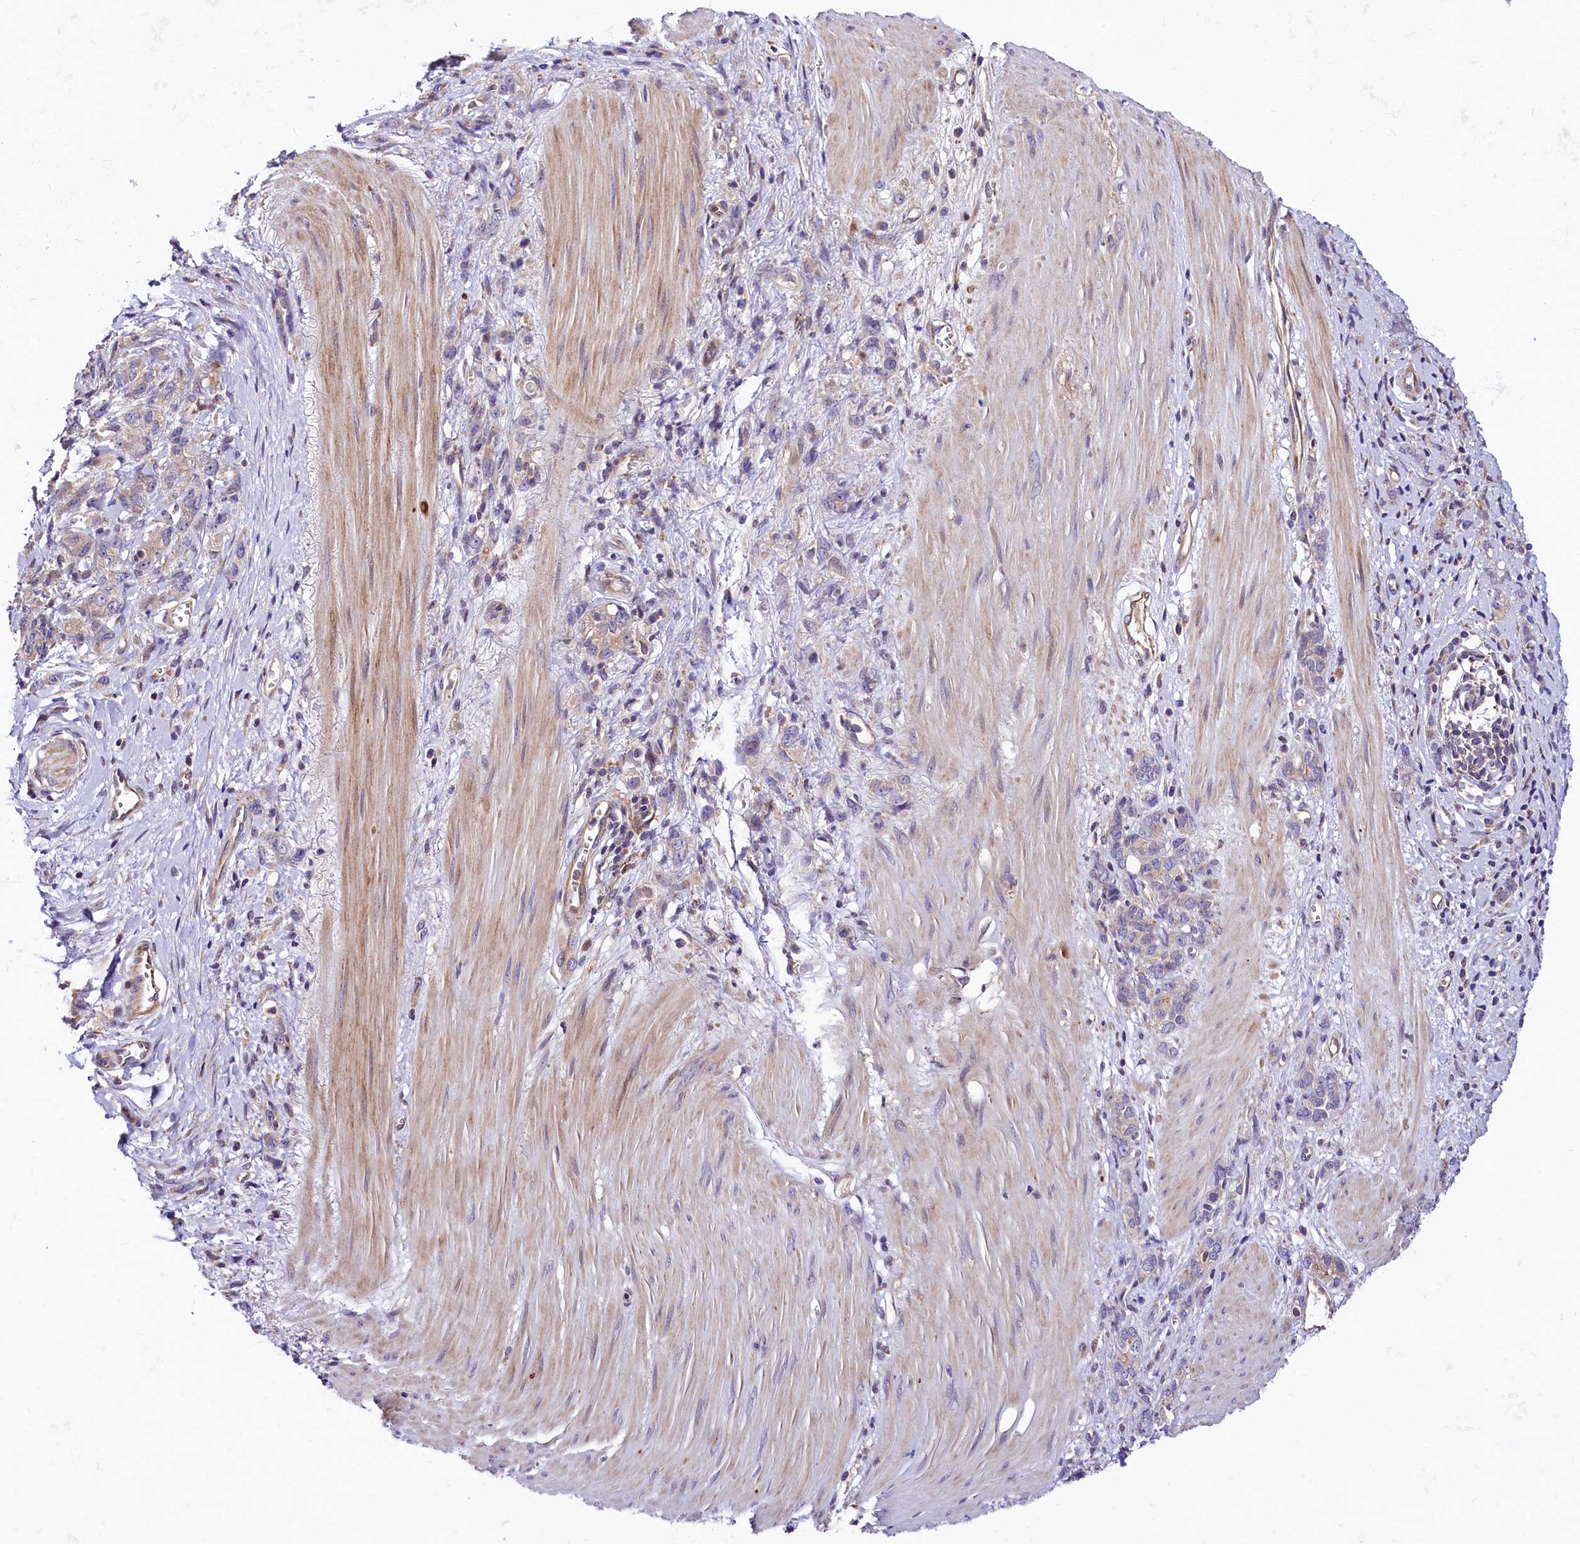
{"staining": {"intensity": "weak", "quantity": "<25%", "location": "cytoplasmic/membranous"}, "tissue": "stomach cancer", "cell_type": "Tumor cells", "image_type": "cancer", "snomed": [{"axis": "morphology", "description": "Adenocarcinoma, NOS"}, {"axis": "topography", "description": "Stomach"}], "caption": "Immunohistochemical staining of human adenocarcinoma (stomach) displays no significant positivity in tumor cells.", "gene": "ARMC6", "patient": {"sex": "female", "age": 76}}